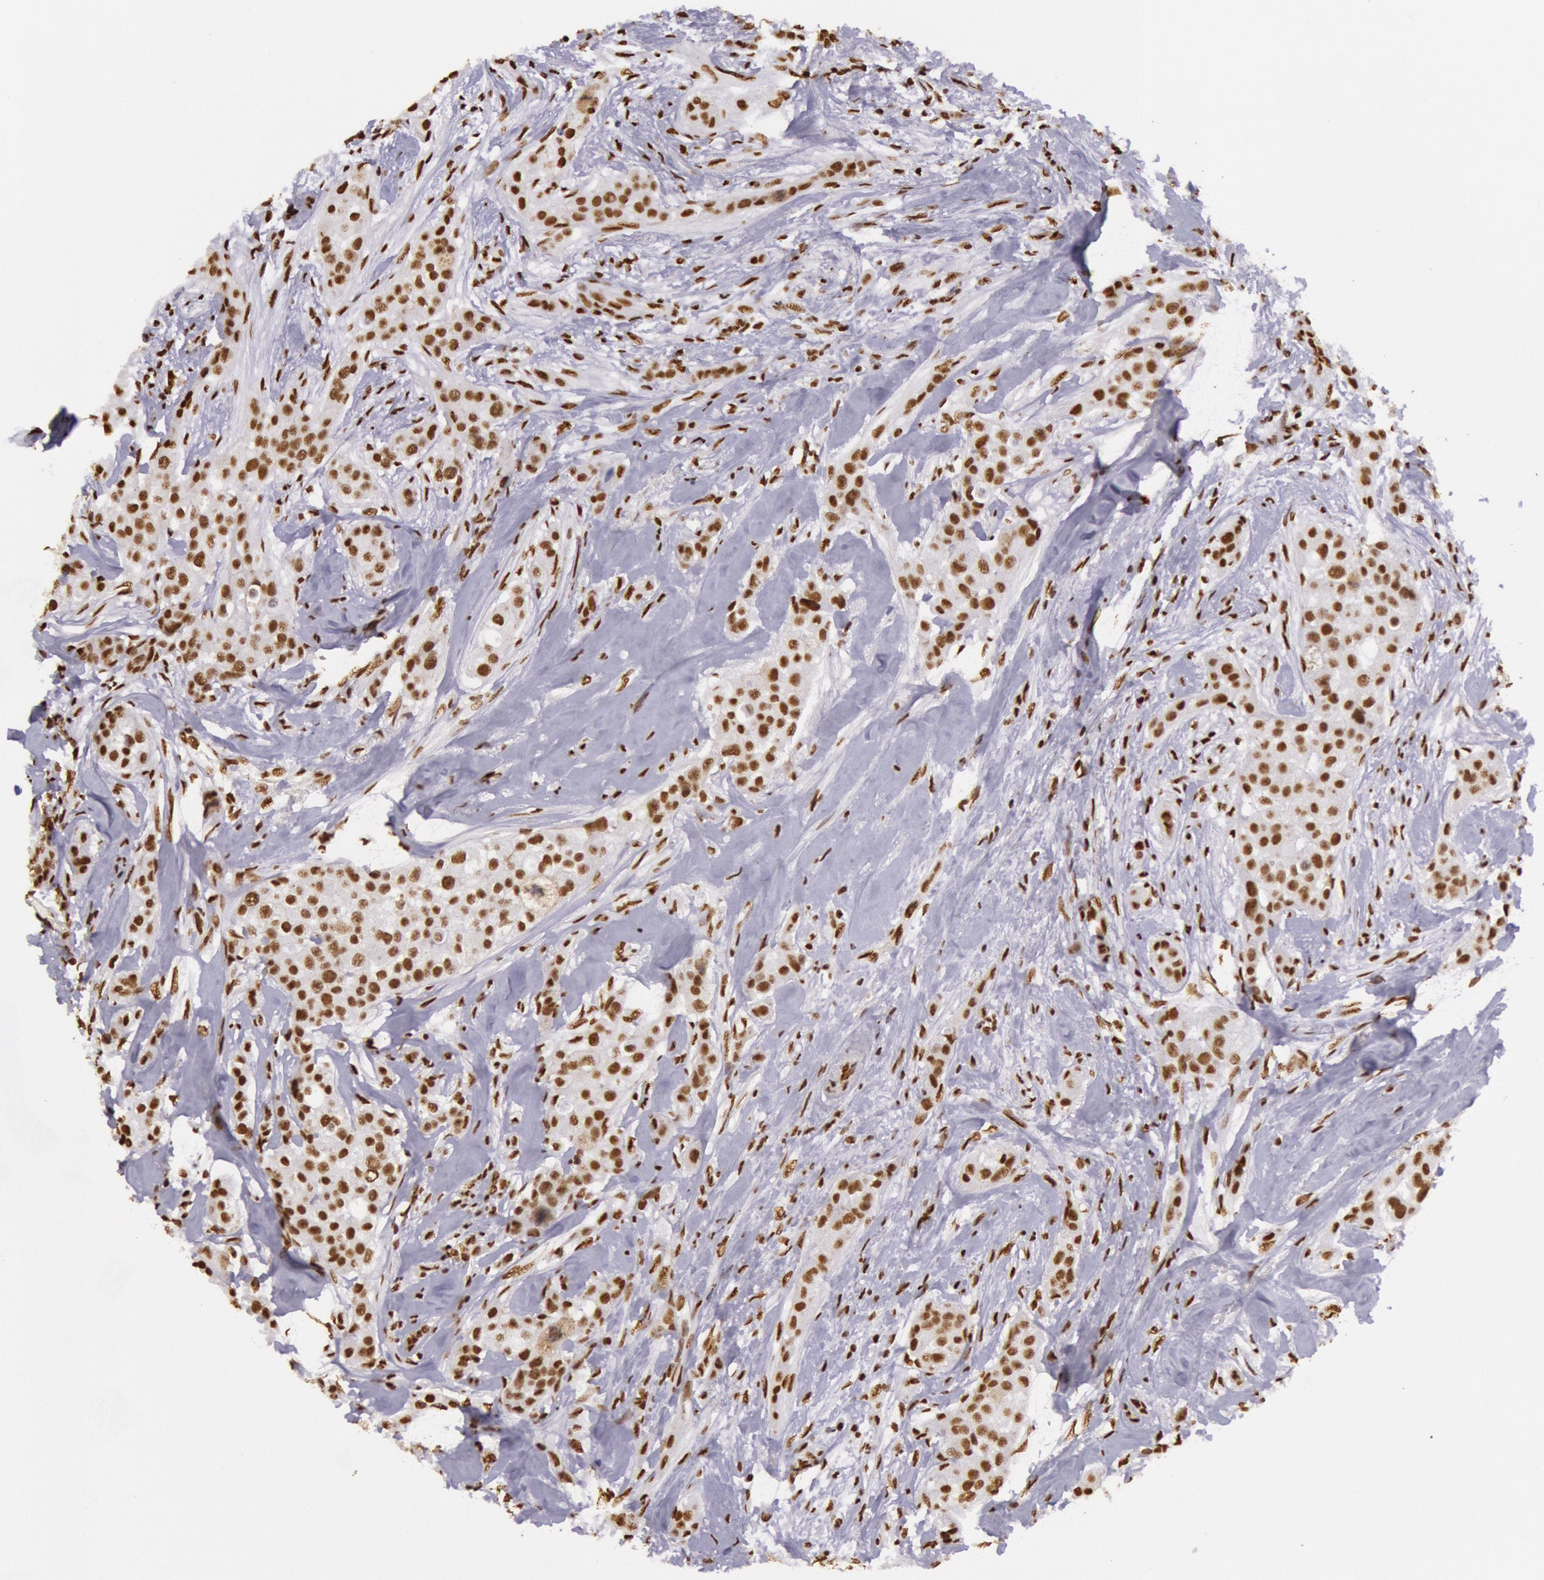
{"staining": {"intensity": "moderate", "quantity": ">75%", "location": "nuclear"}, "tissue": "breast cancer", "cell_type": "Tumor cells", "image_type": "cancer", "snomed": [{"axis": "morphology", "description": "Duct carcinoma"}, {"axis": "topography", "description": "Breast"}], "caption": "Immunohistochemical staining of human breast cancer shows medium levels of moderate nuclear staining in approximately >75% of tumor cells.", "gene": "HNRNPH2", "patient": {"sex": "female", "age": 45}}